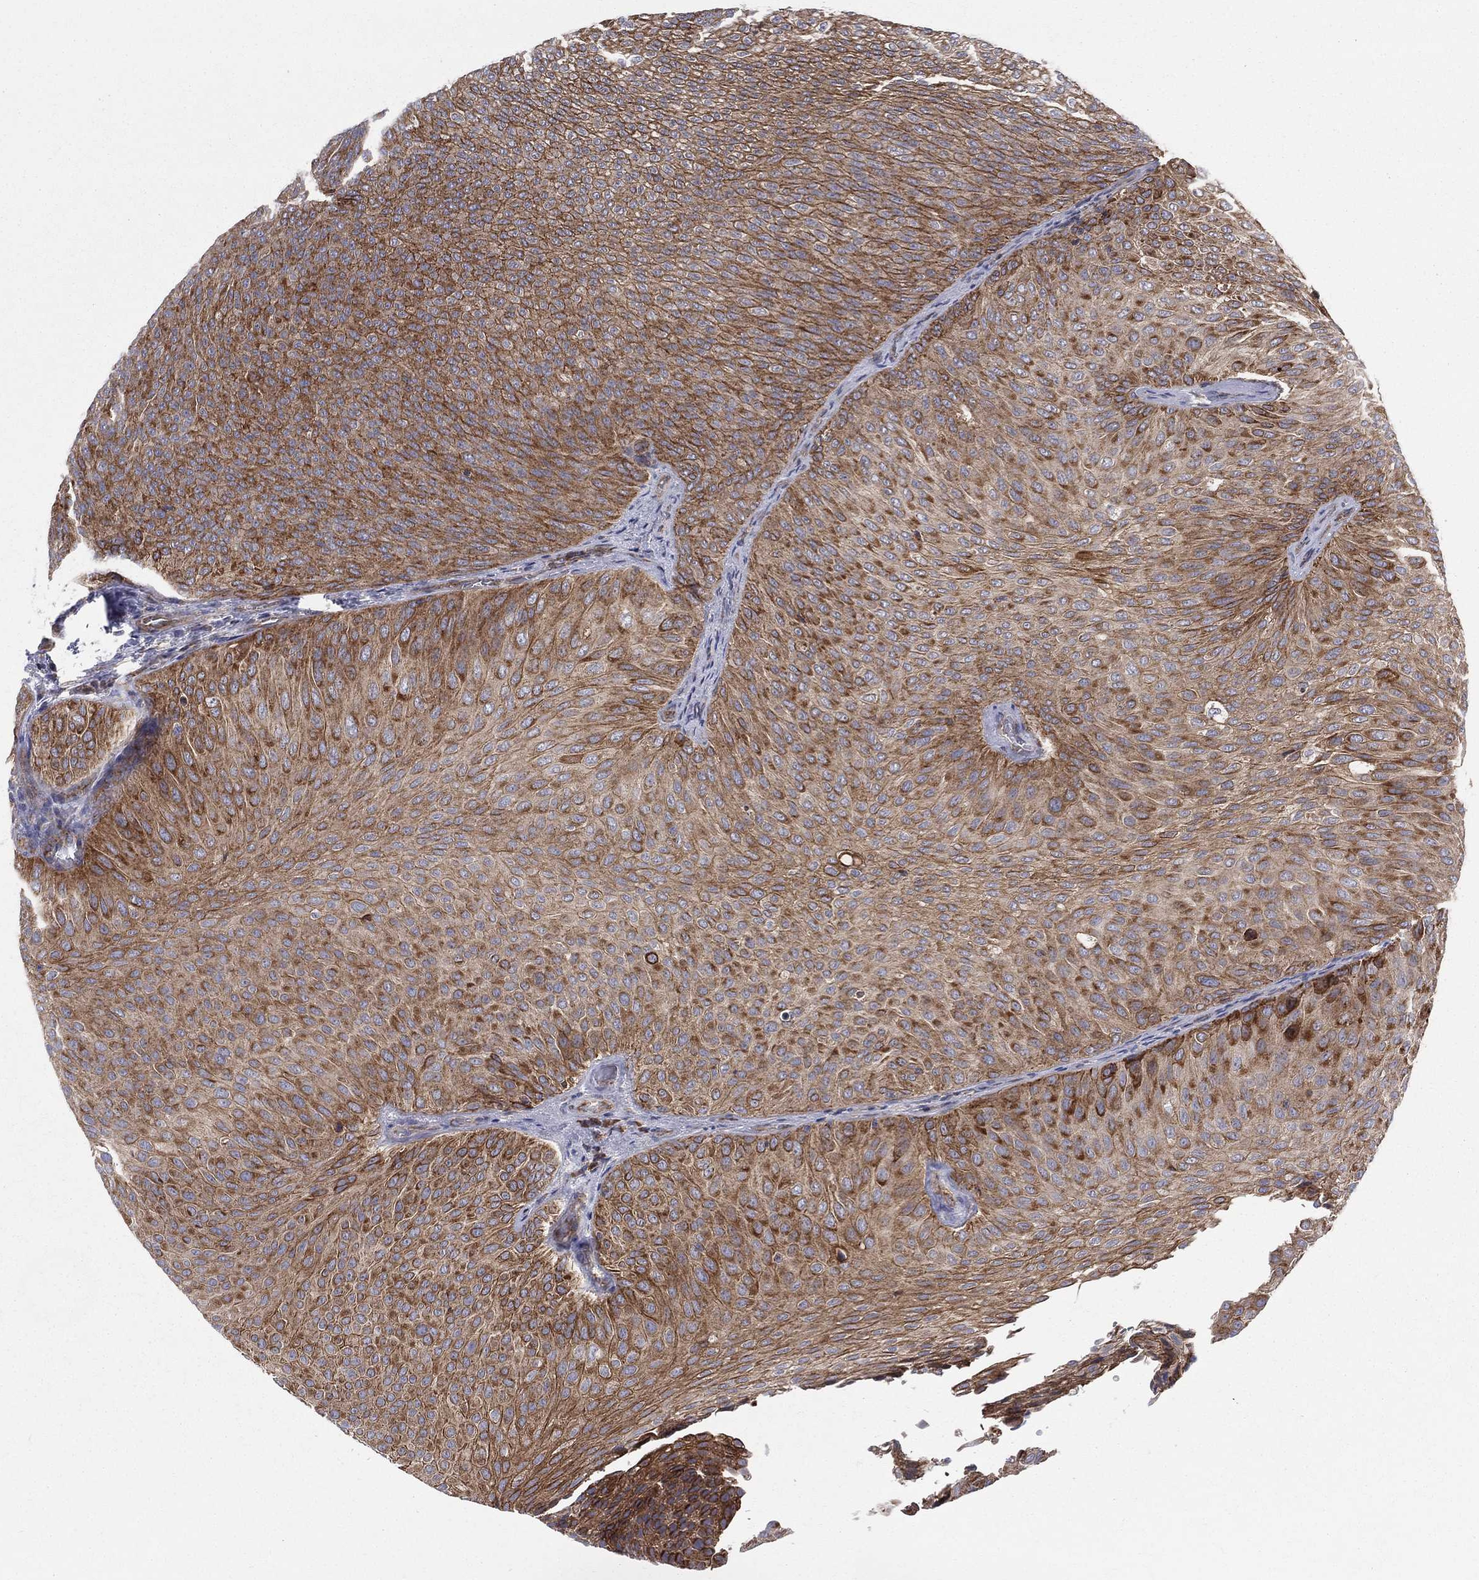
{"staining": {"intensity": "strong", "quantity": ">75%", "location": "cytoplasmic/membranous"}, "tissue": "urothelial cancer", "cell_type": "Tumor cells", "image_type": "cancer", "snomed": [{"axis": "morphology", "description": "Urothelial carcinoma, Low grade"}, {"axis": "topography", "description": "Urinary bladder"}], "caption": "Urothelial cancer stained for a protein displays strong cytoplasmic/membranous positivity in tumor cells. The staining is performed using DAB brown chromogen to label protein expression. The nuclei are counter-stained blue using hematoxylin.", "gene": "MIX23", "patient": {"sex": "male", "age": 78}}